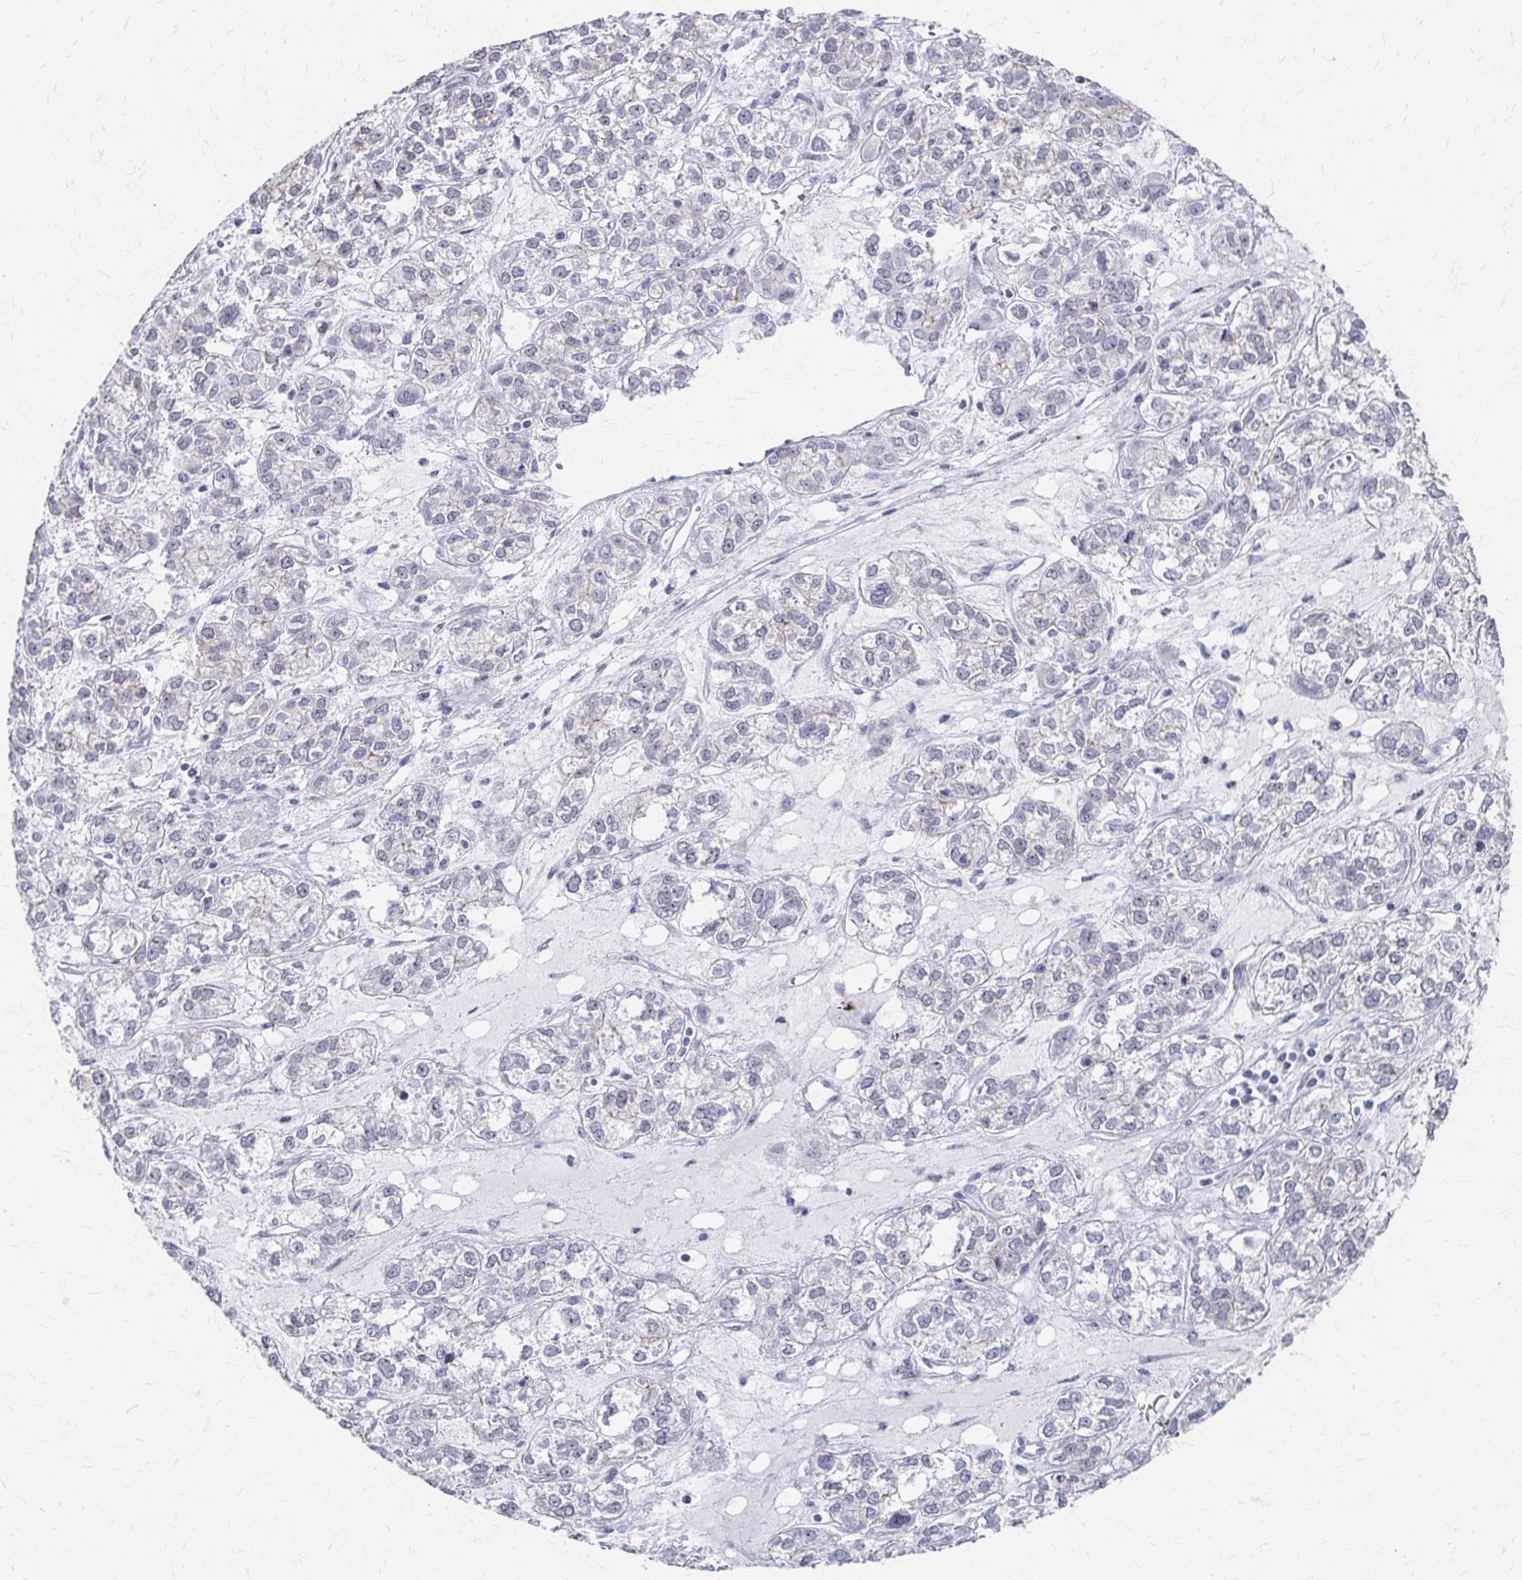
{"staining": {"intensity": "negative", "quantity": "none", "location": "none"}, "tissue": "ovarian cancer", "cell_type": "Tumor cells", "image_type": "cancer", "snomed": [{"axis": "morphology", "description": "Carcinoma, endometroid"}, {"axis": "topography", "description": "Ovary"}], "caption": "Endometroid carcinoma (ovarian) stained for a protein using immunohistochemistry displays no positivity tumor cells.", "gene": "PES1", "patient": {"sex": "female", "age": 64}}